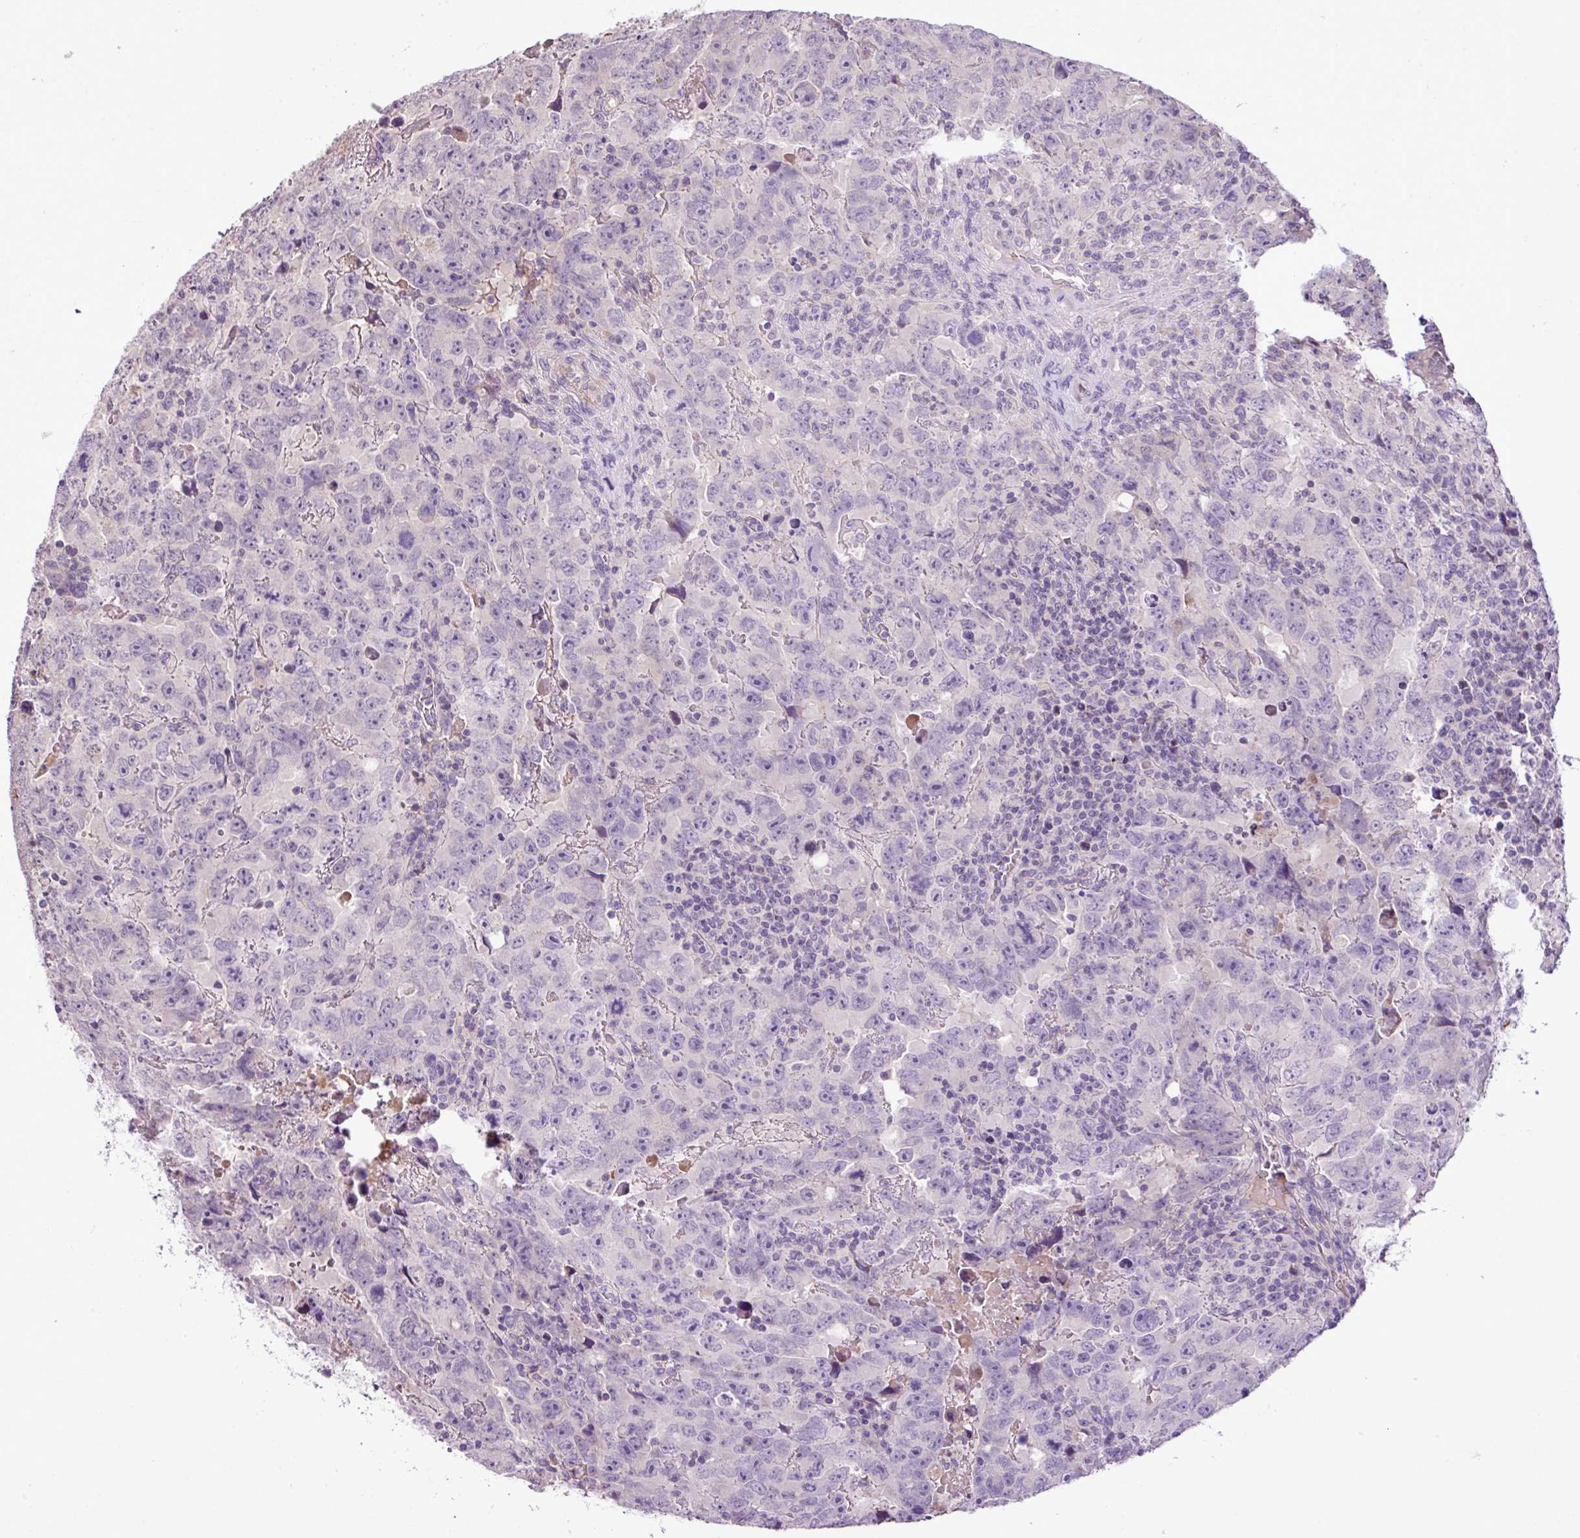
{"staining": {"intensity": "negative", "quantity": "none", "location": "none"}, "tissue": "testis cancer", "cell_type": "Tumor cells", "image_type": "cancer", "snomed": [{"axis": "morphology", "description": "Carcinoma, Embryonal, NOS"}, {"axis": "topography", "description": "Testis"}], "caption": "Immunohistochemistry (IHC) image of neoplastic tissue: testis cancer stained with DAB reveals no significant protein positivity in tumor cells. Nuclei are stained in blue.", "gene": "DNAJB13", "patient": {"sex": "male", "age": 24}}